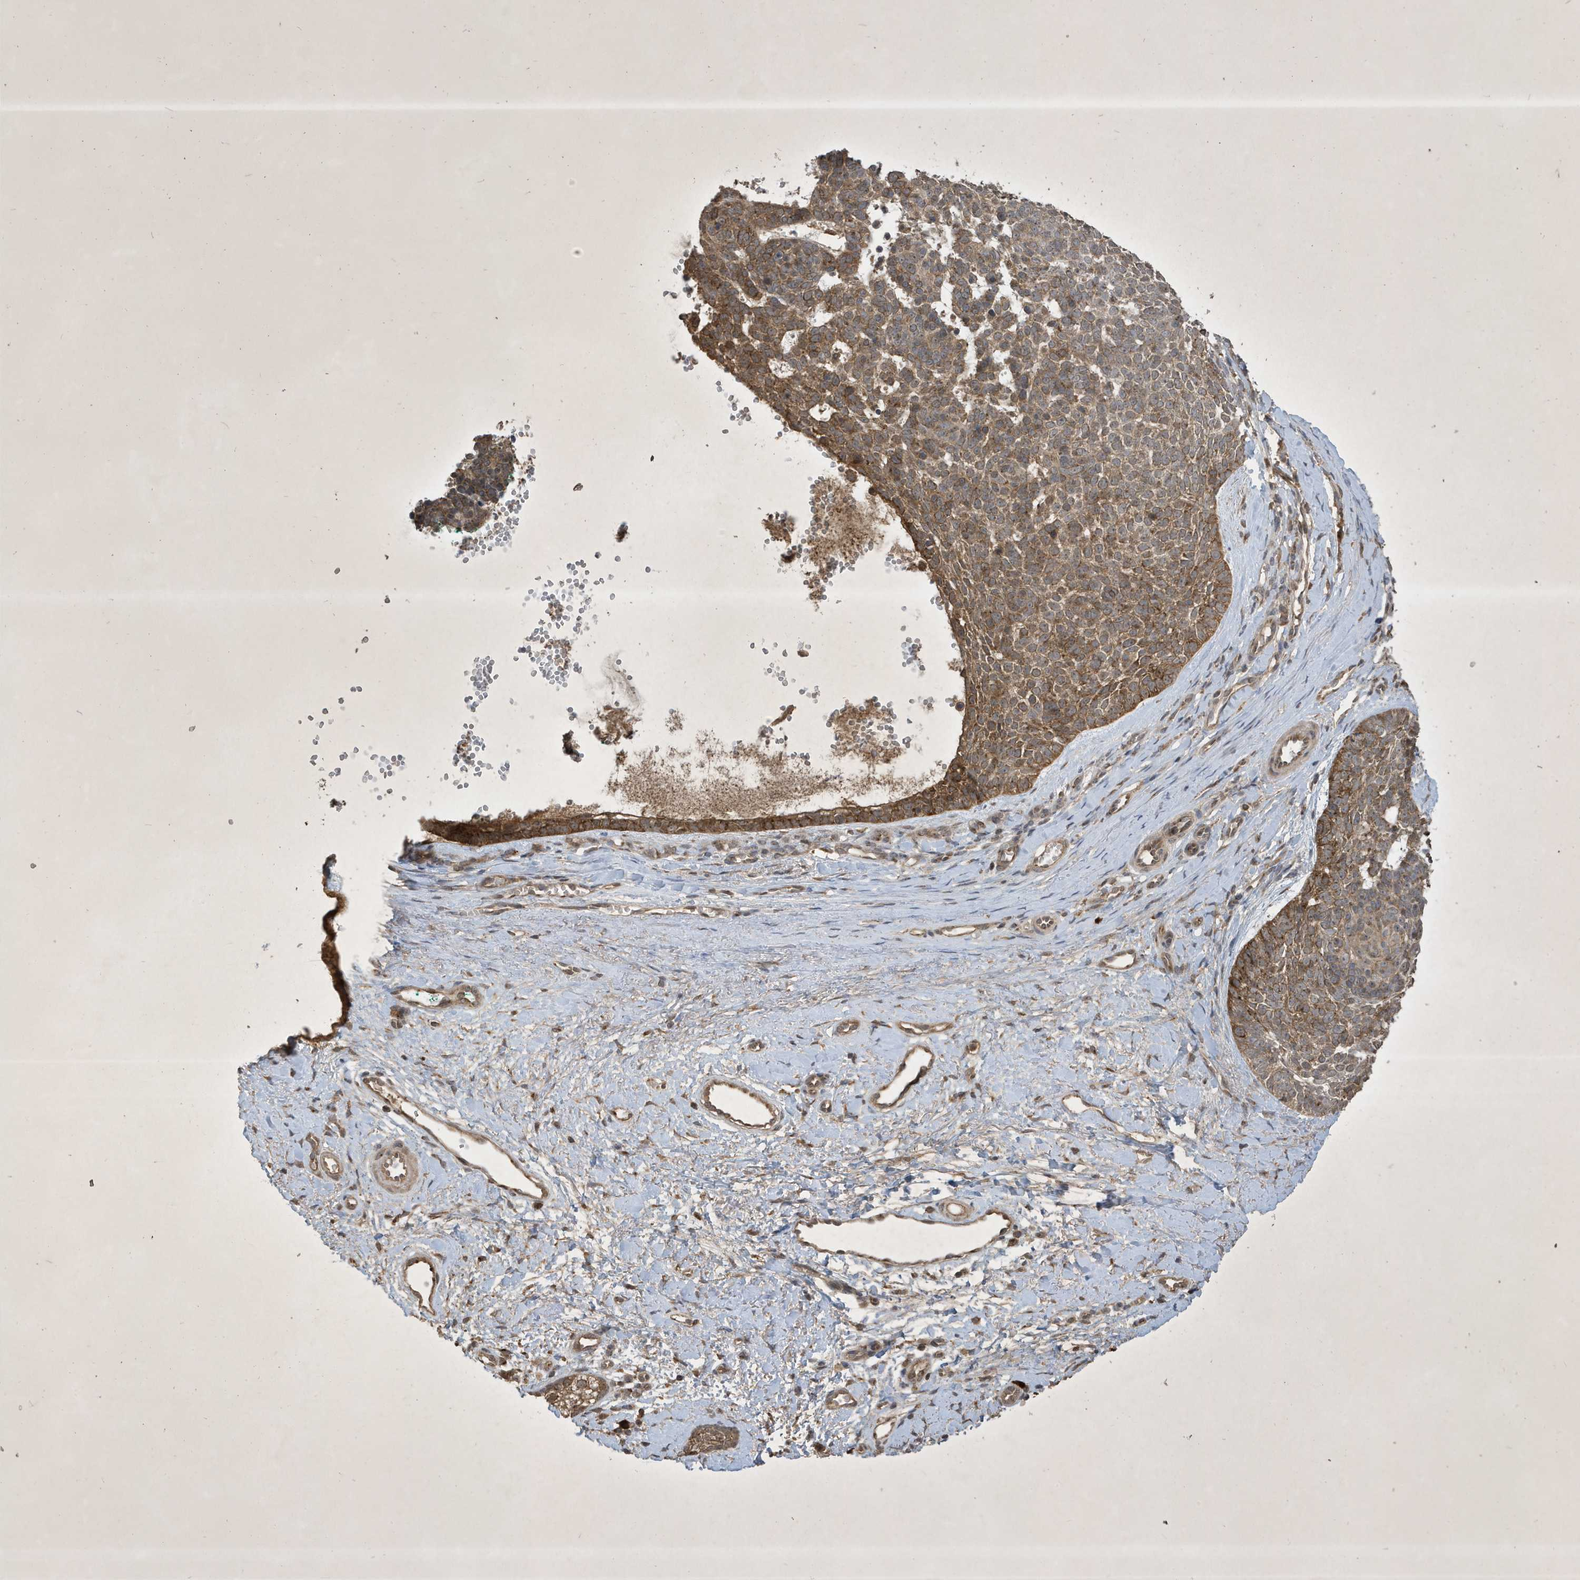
{"staining": {"intensity": "moderate", "quantity": ">75%", "location": "cytoplasmic/membranous"}, "tissue": "skin cancer", "cell_type": "Tumor cells", "image_type": "cancer", "snomed": [{"axis": "morphology", "description": "Basal cell carcinoma"}, {"axis": "topography", "description": "Skin"}], "caption": "Immunohistochemical staining of skin cancer (basal cell carcinoma) shows moderate cytoplasmic/membranous protein positivity in approximately >75% of tumor cells. The staining is performed using DAB brown chromogen to label protein expression. The nuclei are counter-stained blue using hematoxylin.", "gene": "STX10", "patient": {"sex": "female", "age": 81}}